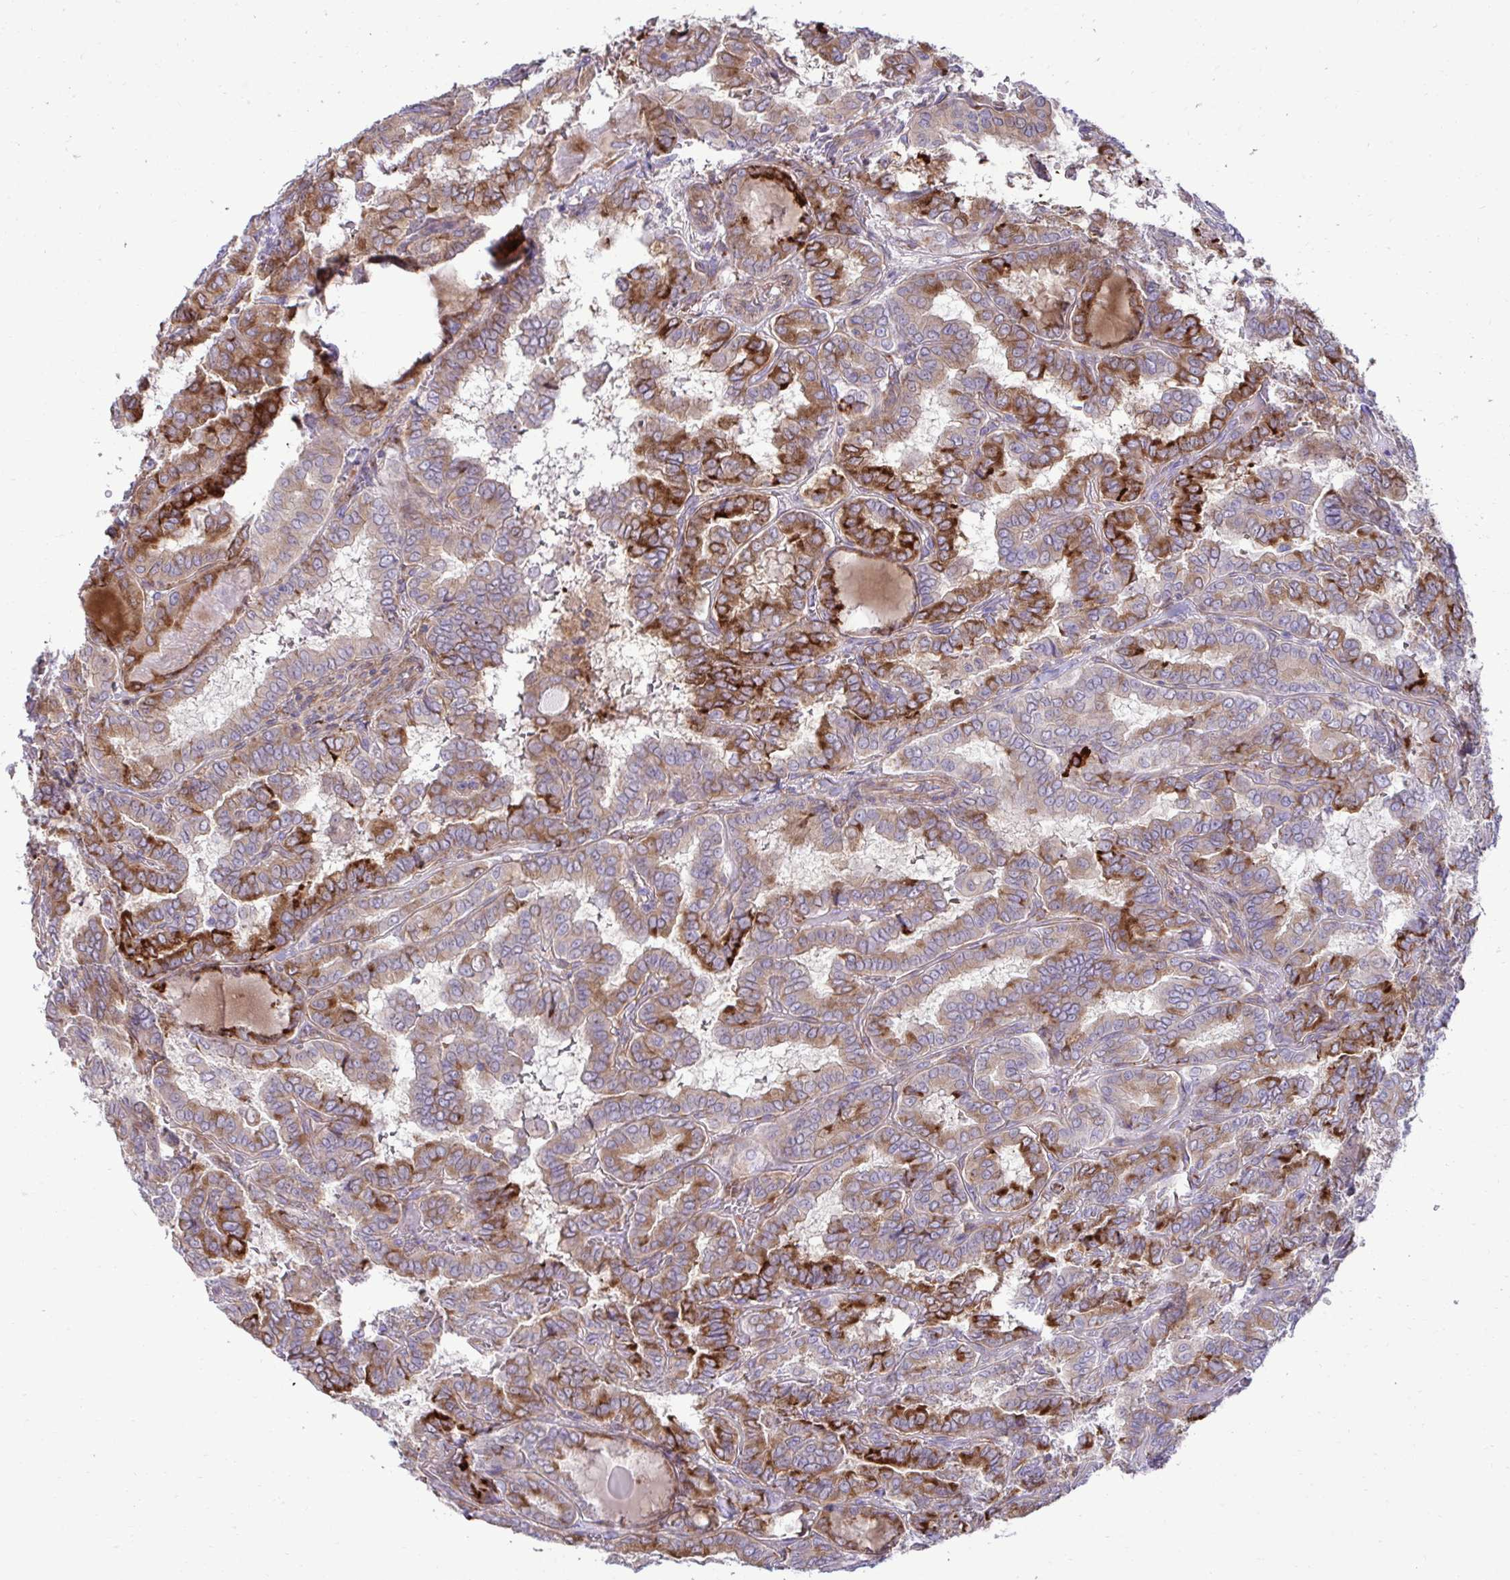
{"staining": {"intensity": "strong", "quantity": "25%-75%", "location": "cytoplasmic/membranous"}, "tissue": "thyroid cancer", "cell_type": "Tumor cells", "image_type": "cancer", "snomed": [{"axis": "morphology", "description": "Papillary adenocarcinoma, NOS"}, {"axis": "topography", "description": "Thyroid gland"}], "caption": "Protein staining by IHC reveals strong cytoplasmic/membranous positivity in about 25%-75% of tumor cells in papillary adenocarcinoma (thyroid). (IHC, brightfield microscopy, high magnification).", "gene": "LIMS1", "patient": {"sex": "female", "age": 46}}